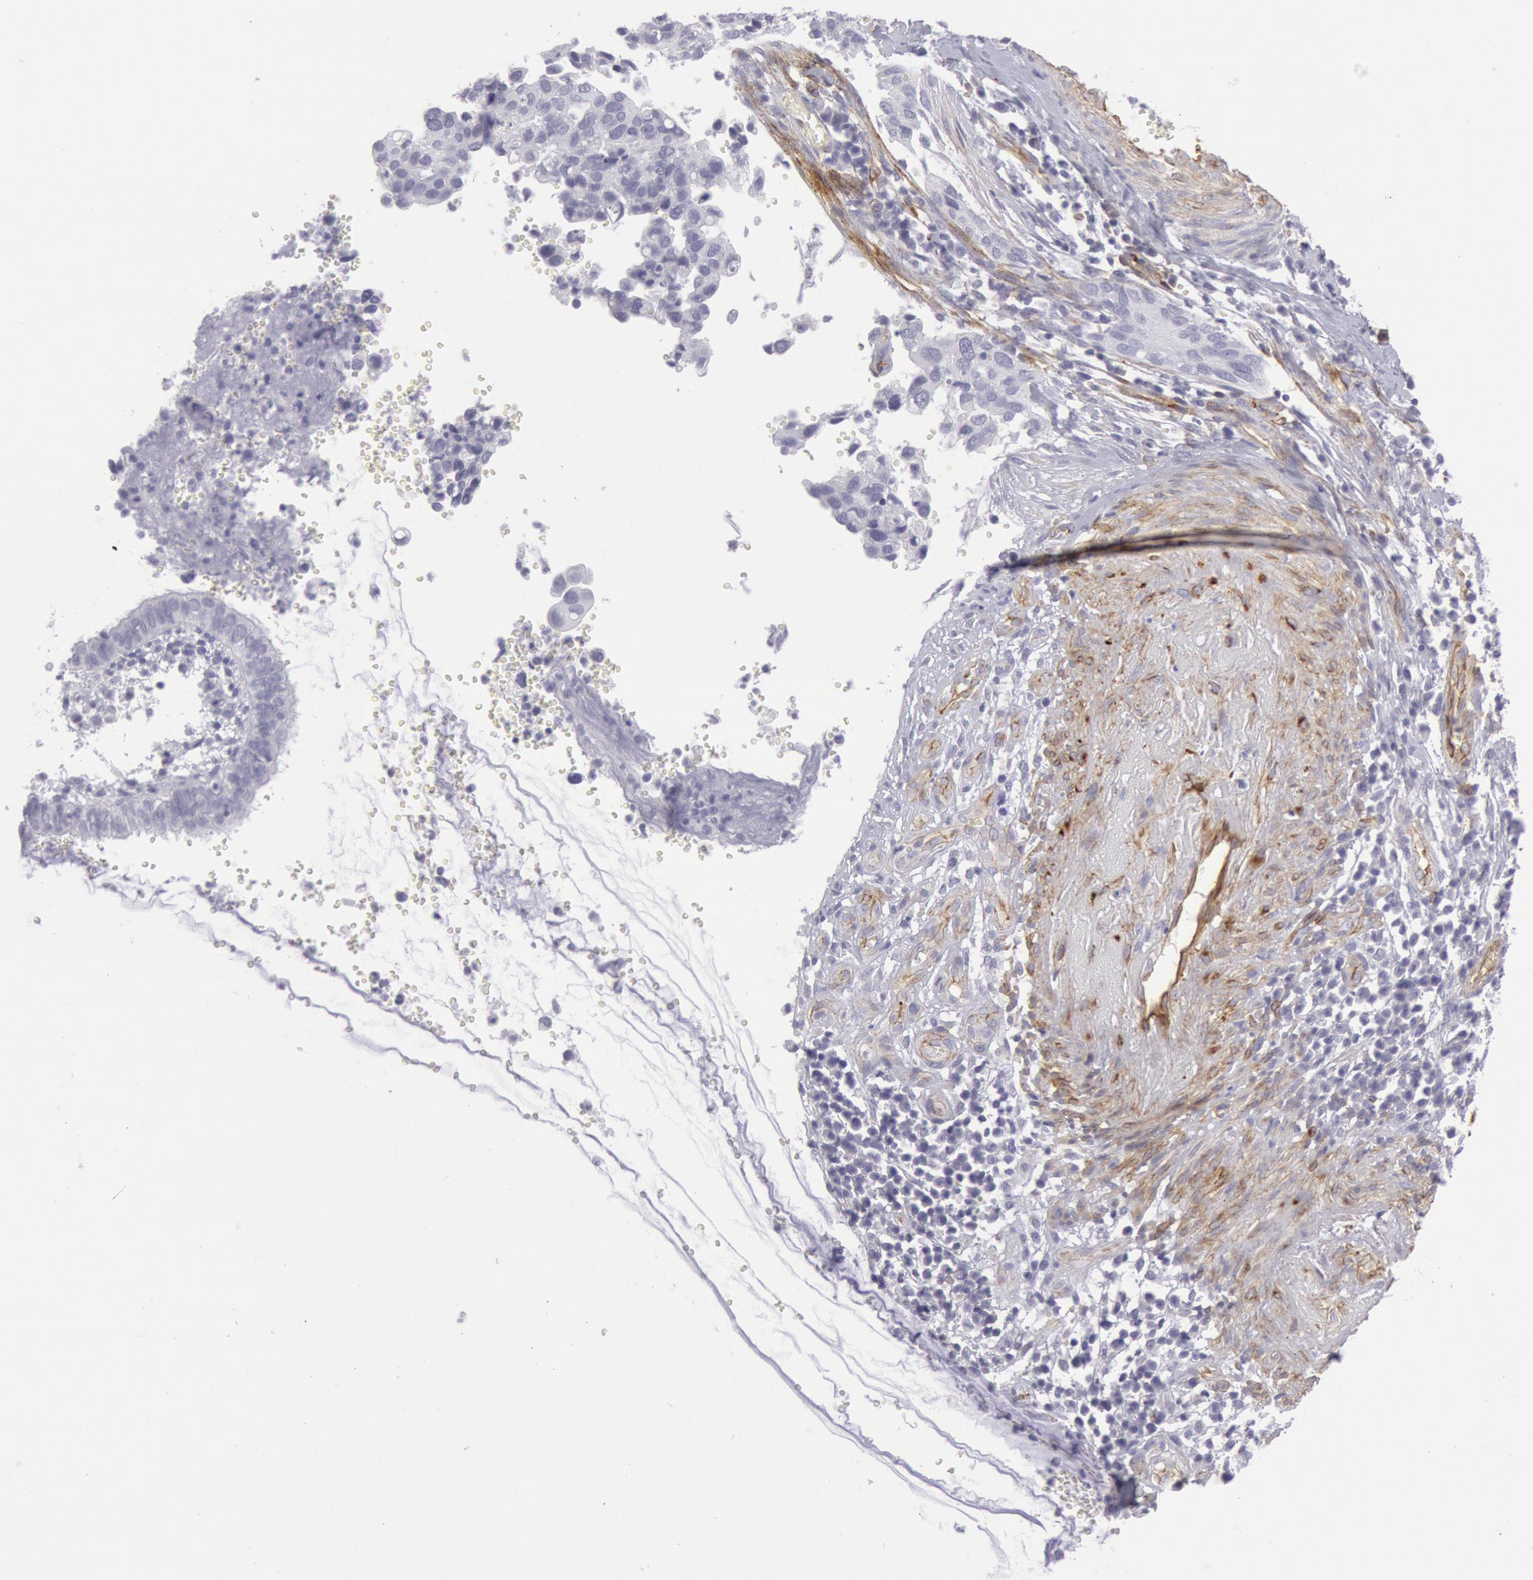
{"staining": {"intensity": "negative", "quantity": "none", "location": "none"}, "tissue": "cervical cancer", "cell_type": "Tumor cells", "image_type": "cancer", "snomed": [{"axis": "morphology", "description": "Normal tissue, NOS"}, {"axis": "morphology", "description": "Squamous cell carcinoma, NOS"}, {"axis": "topography", "description": "Cervix"}], "caption": "Photomicrograph shows no protein expression in tumor cells of cervical cancer (squamous cell carcinoma) tissue.", "gene": "CDH13", "patient": {"sex": "female", "age": 45}}